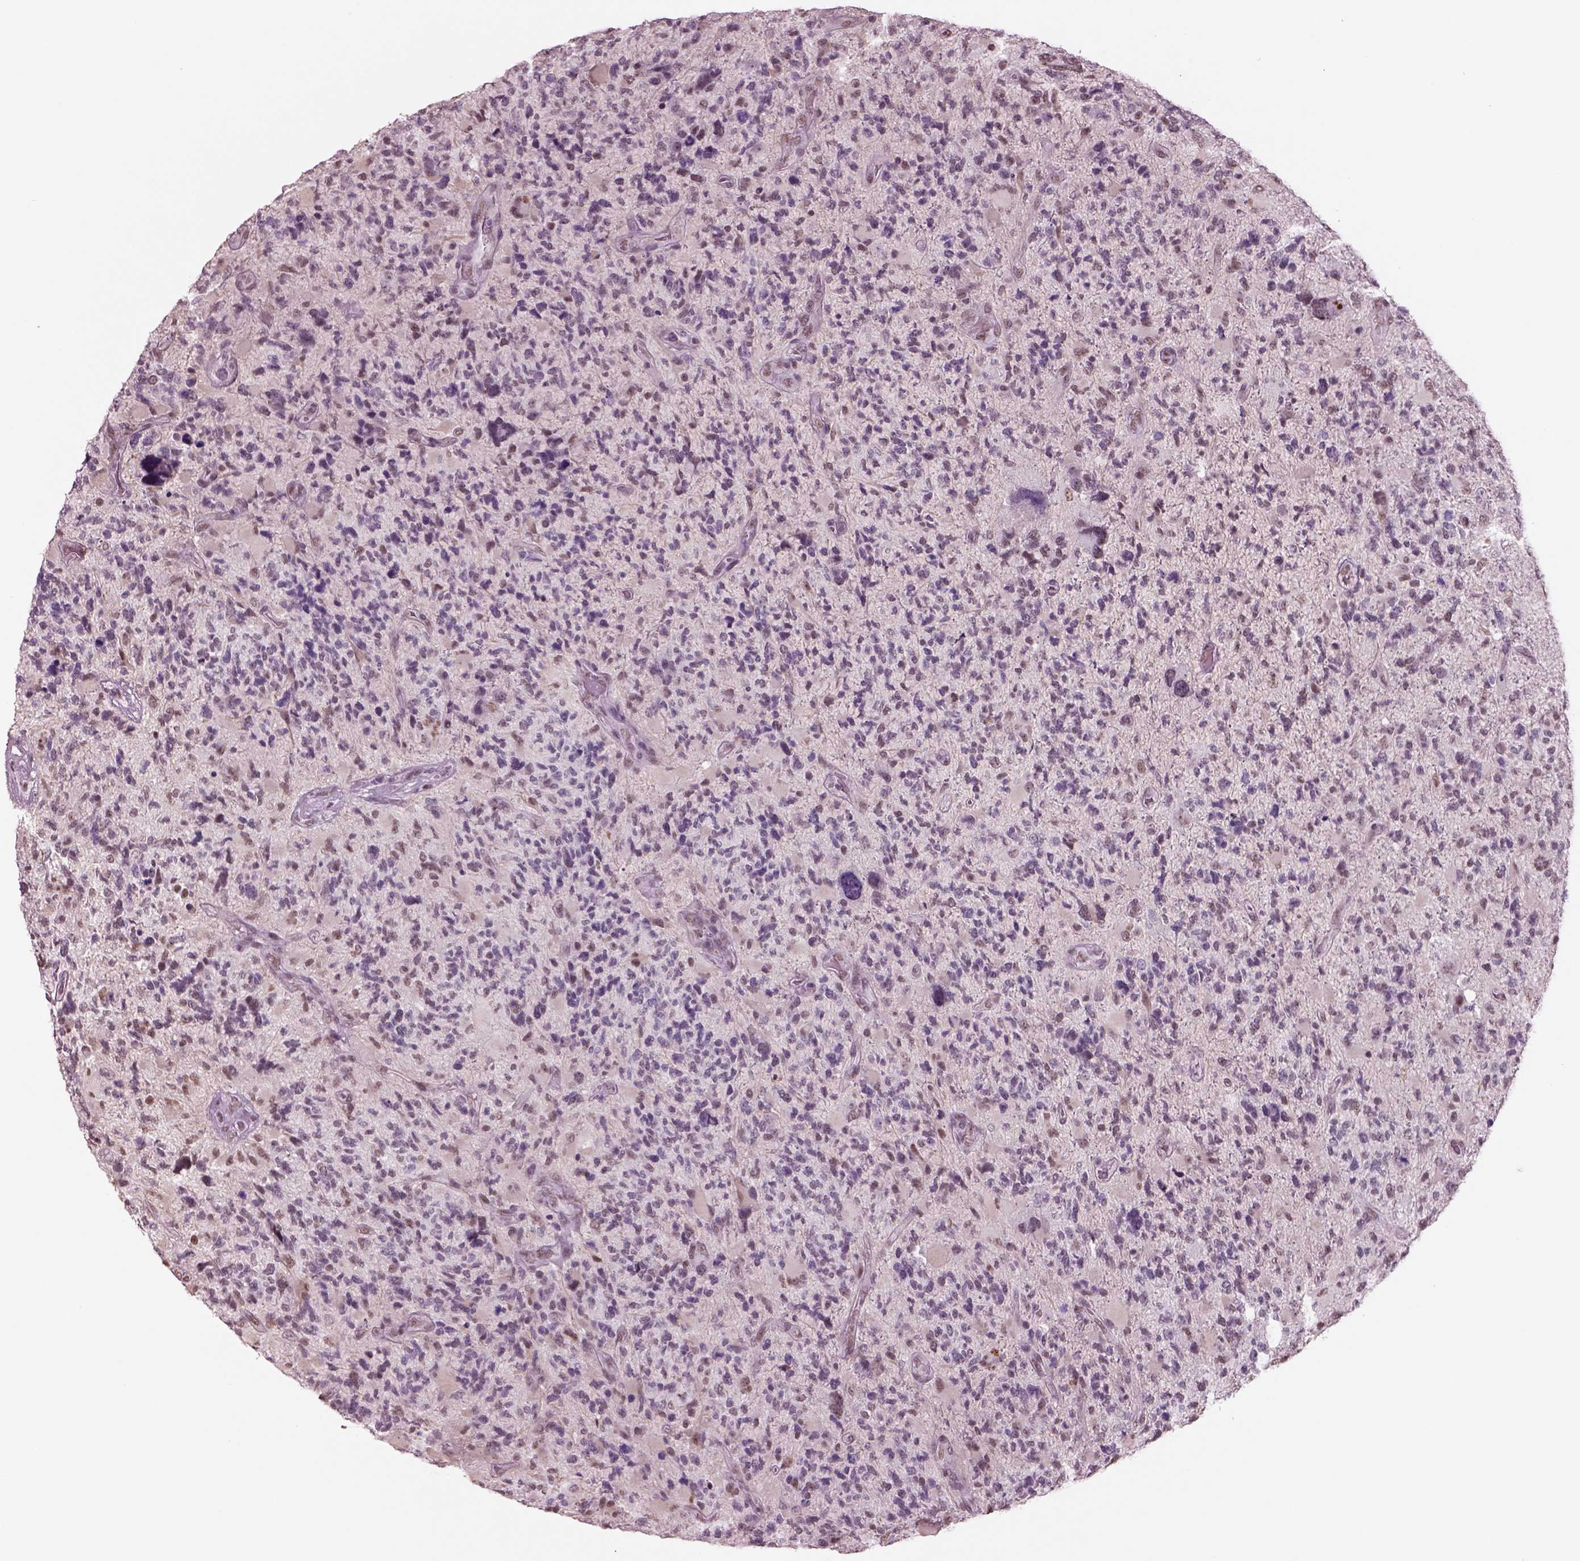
{"staining": {"intensity": "negative", "quantity": "none", "location": "none"}, "tissue": "glioma", "cell_type": "Tumor cells", "image_type": "cancer", "snomed": [{"axis": "morphology", "description": "Glioma, malignant, High grade"}, {"axis": "topography", "description": "Brain"}], "caption": "DAB (3,3'-diaminobenzidine) immunohistochemical staining of glioma shows no significant positivity in tumor cells.", "gene": "SEPHS1", "patient": {"sex": "female", "age": 71}}